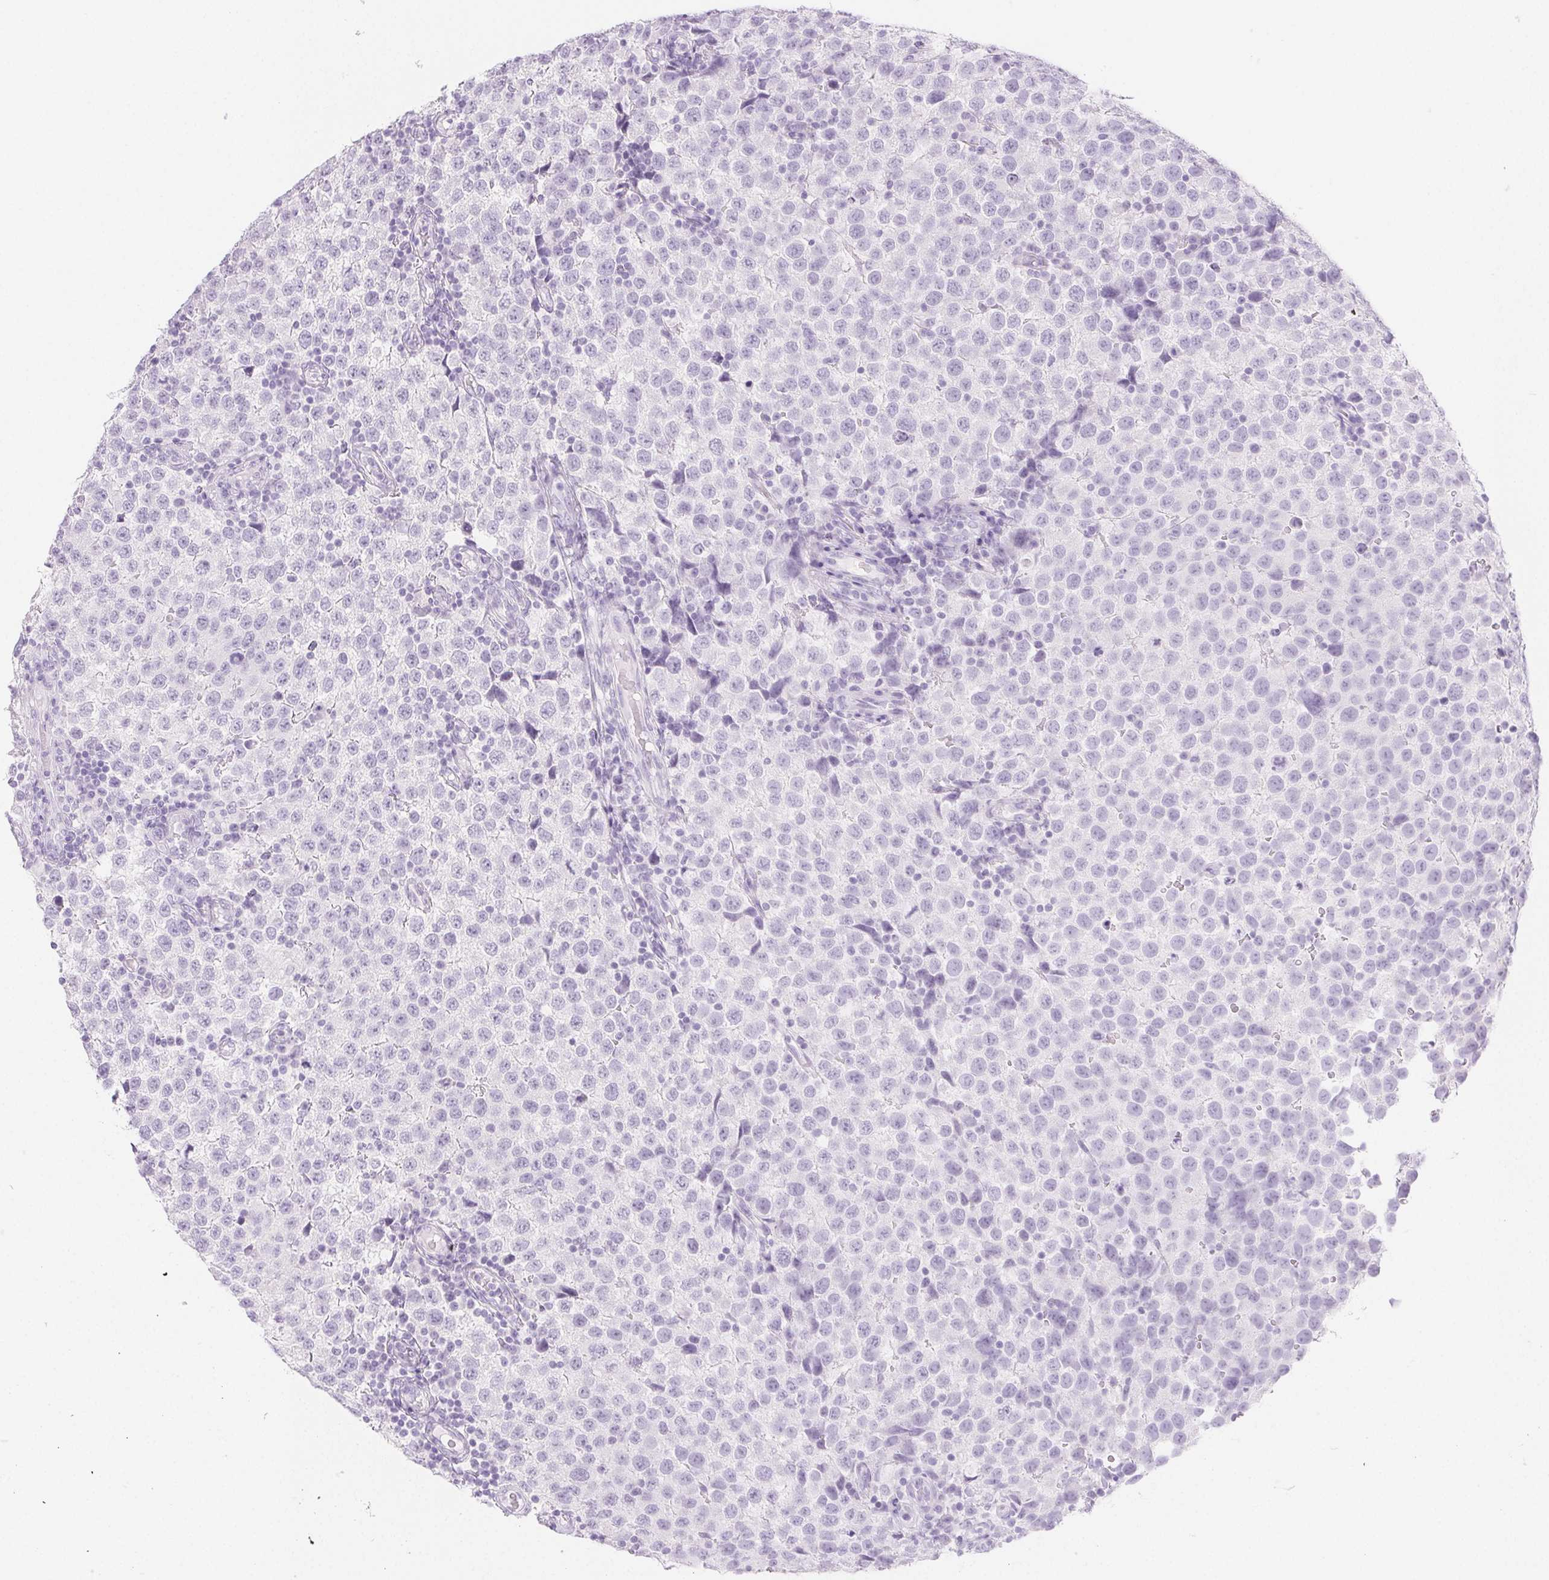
{"staining": {"intensity": "negative", "quantity": "none", "location": "none"}, "tissue": "testis cancer", "cell_type": "Tumor cells", "image_type": "cancer", "snomed": [{"axis": "morphology", "description": "Seminoma, NOS"}, {"axis": "topography", "description": "Testis"}], "caption": "Tumor cells are negative for brown protein staining in seminoma (testis).", "gene": "SPRR3", "patient": {"sex": "male", "age": 34}}